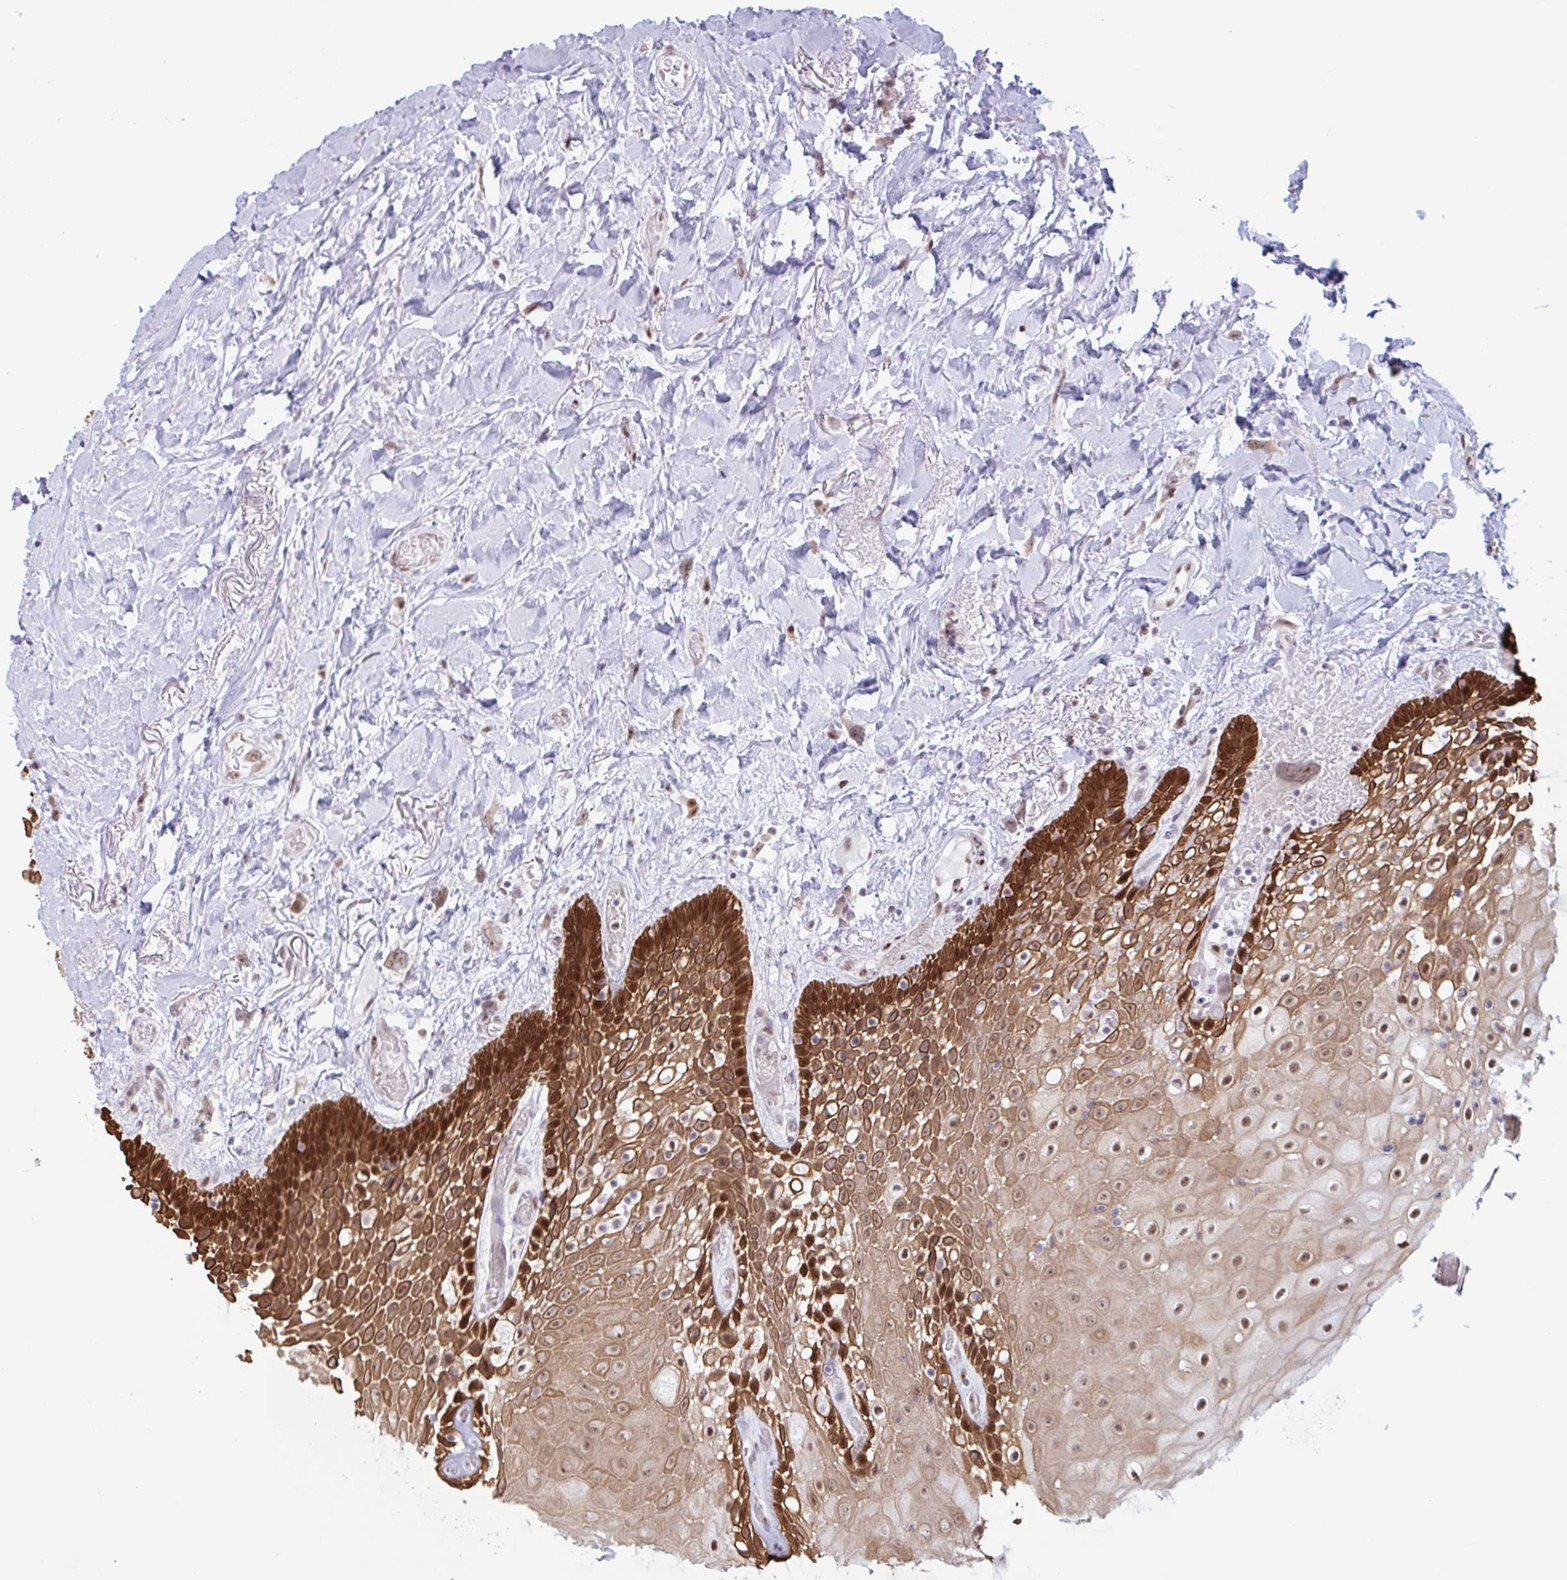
{"staining": {"intensity": "strong", "quantity": "25%-75%", "location": "cytoplasmic/membranous,nuclear"}, "tissue": "oral mucosa", "cell_type": "Squamous epithelial cells", "image_type": "normal", "snomed": [{"axis": "morphology", "description": "Normal tissue, NOS"}, {"axis": "morphology", "description": "Squamous cell carcinoma, NOS"}, {"axis": "topography", "description": "Oral tissue"}, {"axis": "topography", "description": "Head-Neck"}], "caption": "Protein staining shows strong cytoplasmic/membranous,nuclear positivity in about 25%-75% of squamous epithelial cells in benign oral mucosa.", "gene": "PRMT6", "patient": {"sex": "male", "age": 64}}